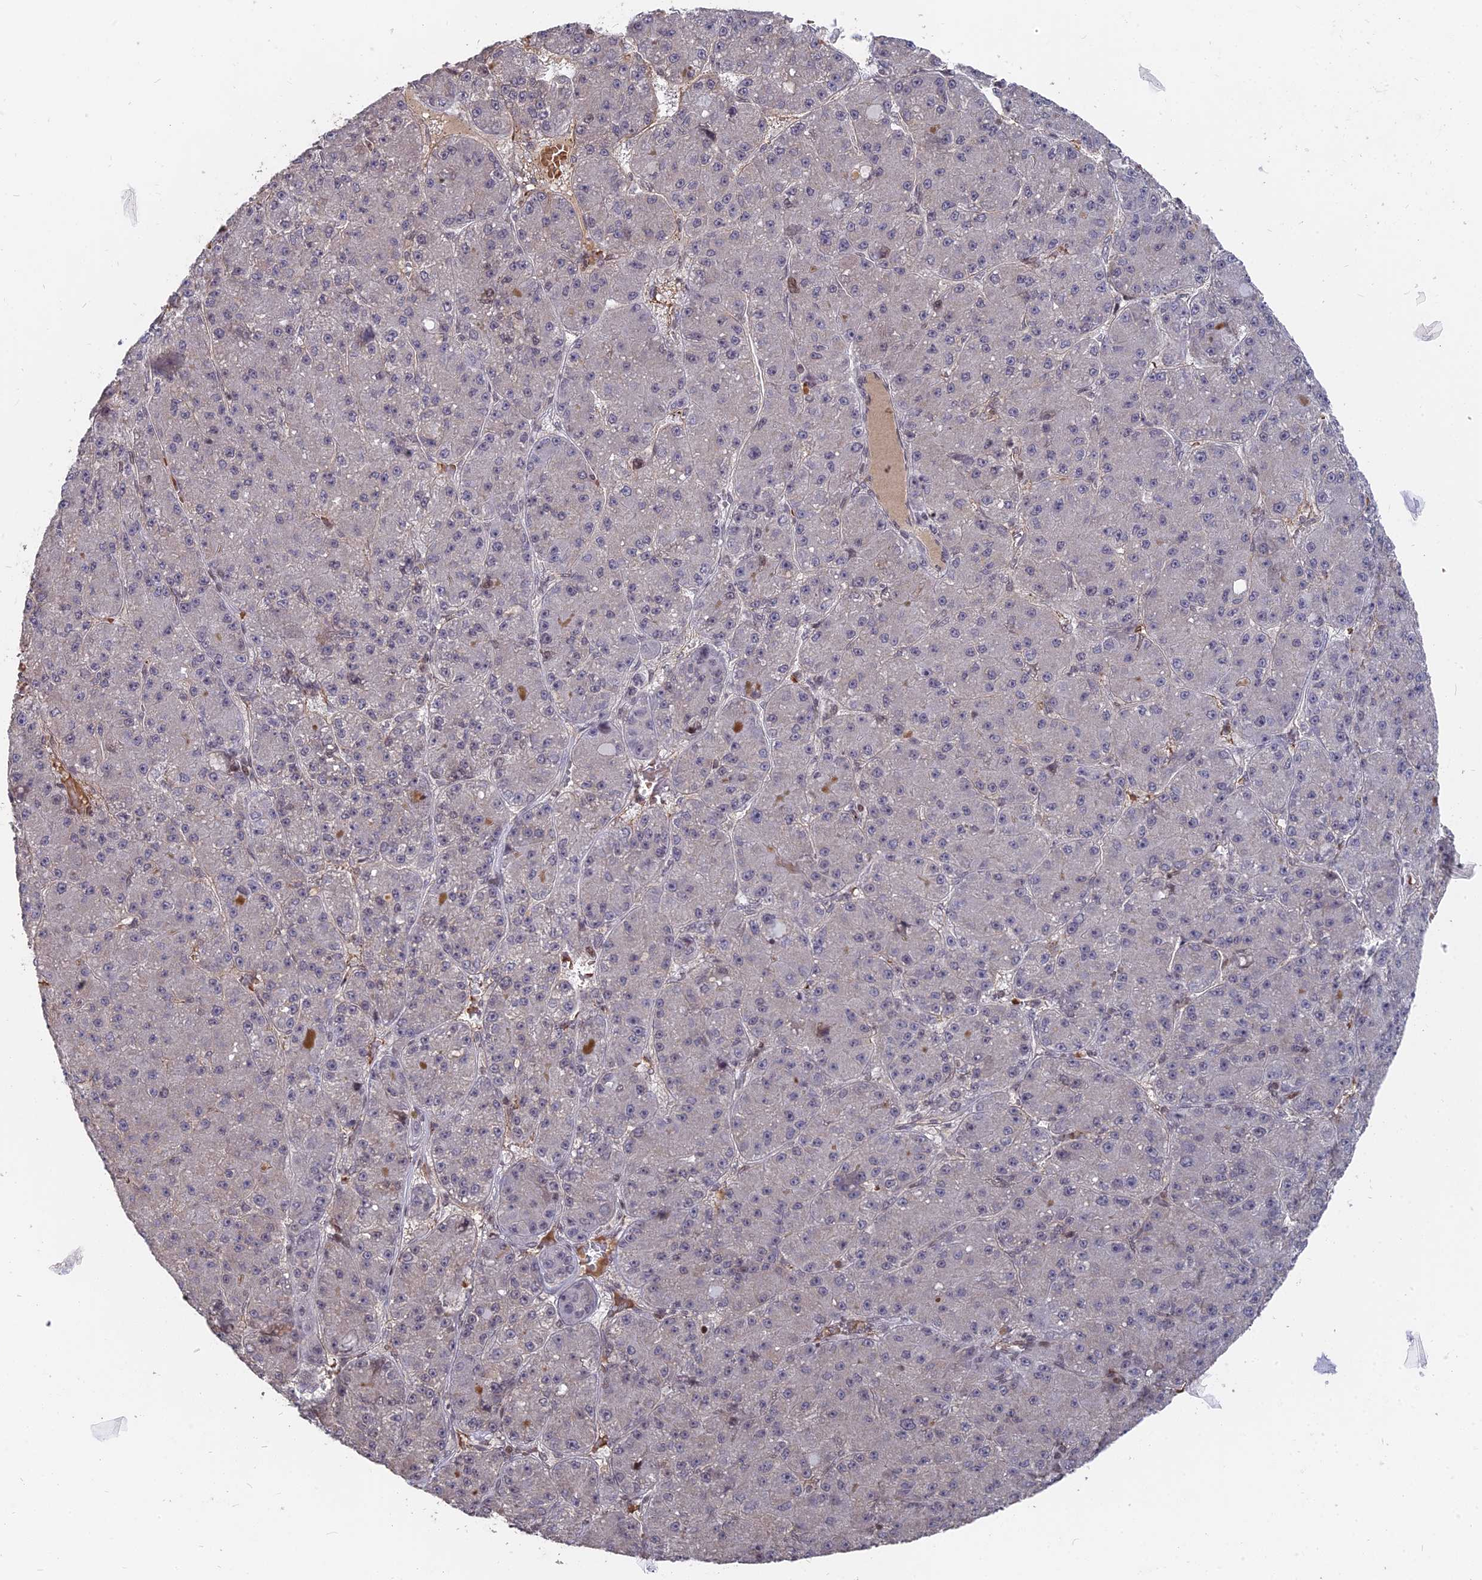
{"staining": {"intensity": "negative", "quantity": "none", "location": "none"}, "tissue": "liver cancer", "cell_type": "Tumor cells", "image_type": "cancer", "snomed": [{"axis": "morphology", "description": "Carcinoma, Hepatocellular, NOS"}, {"axis": "topography", "description": "Liver"}], "caption": "This is a image of IHC staining of liver cancer (hepatocellular carcinoma), which shows no positivity in tumor cells. Nuclei are stained in blue.", "gene": "NR1H3", "patient": {"sex": "male", "age": 67}}